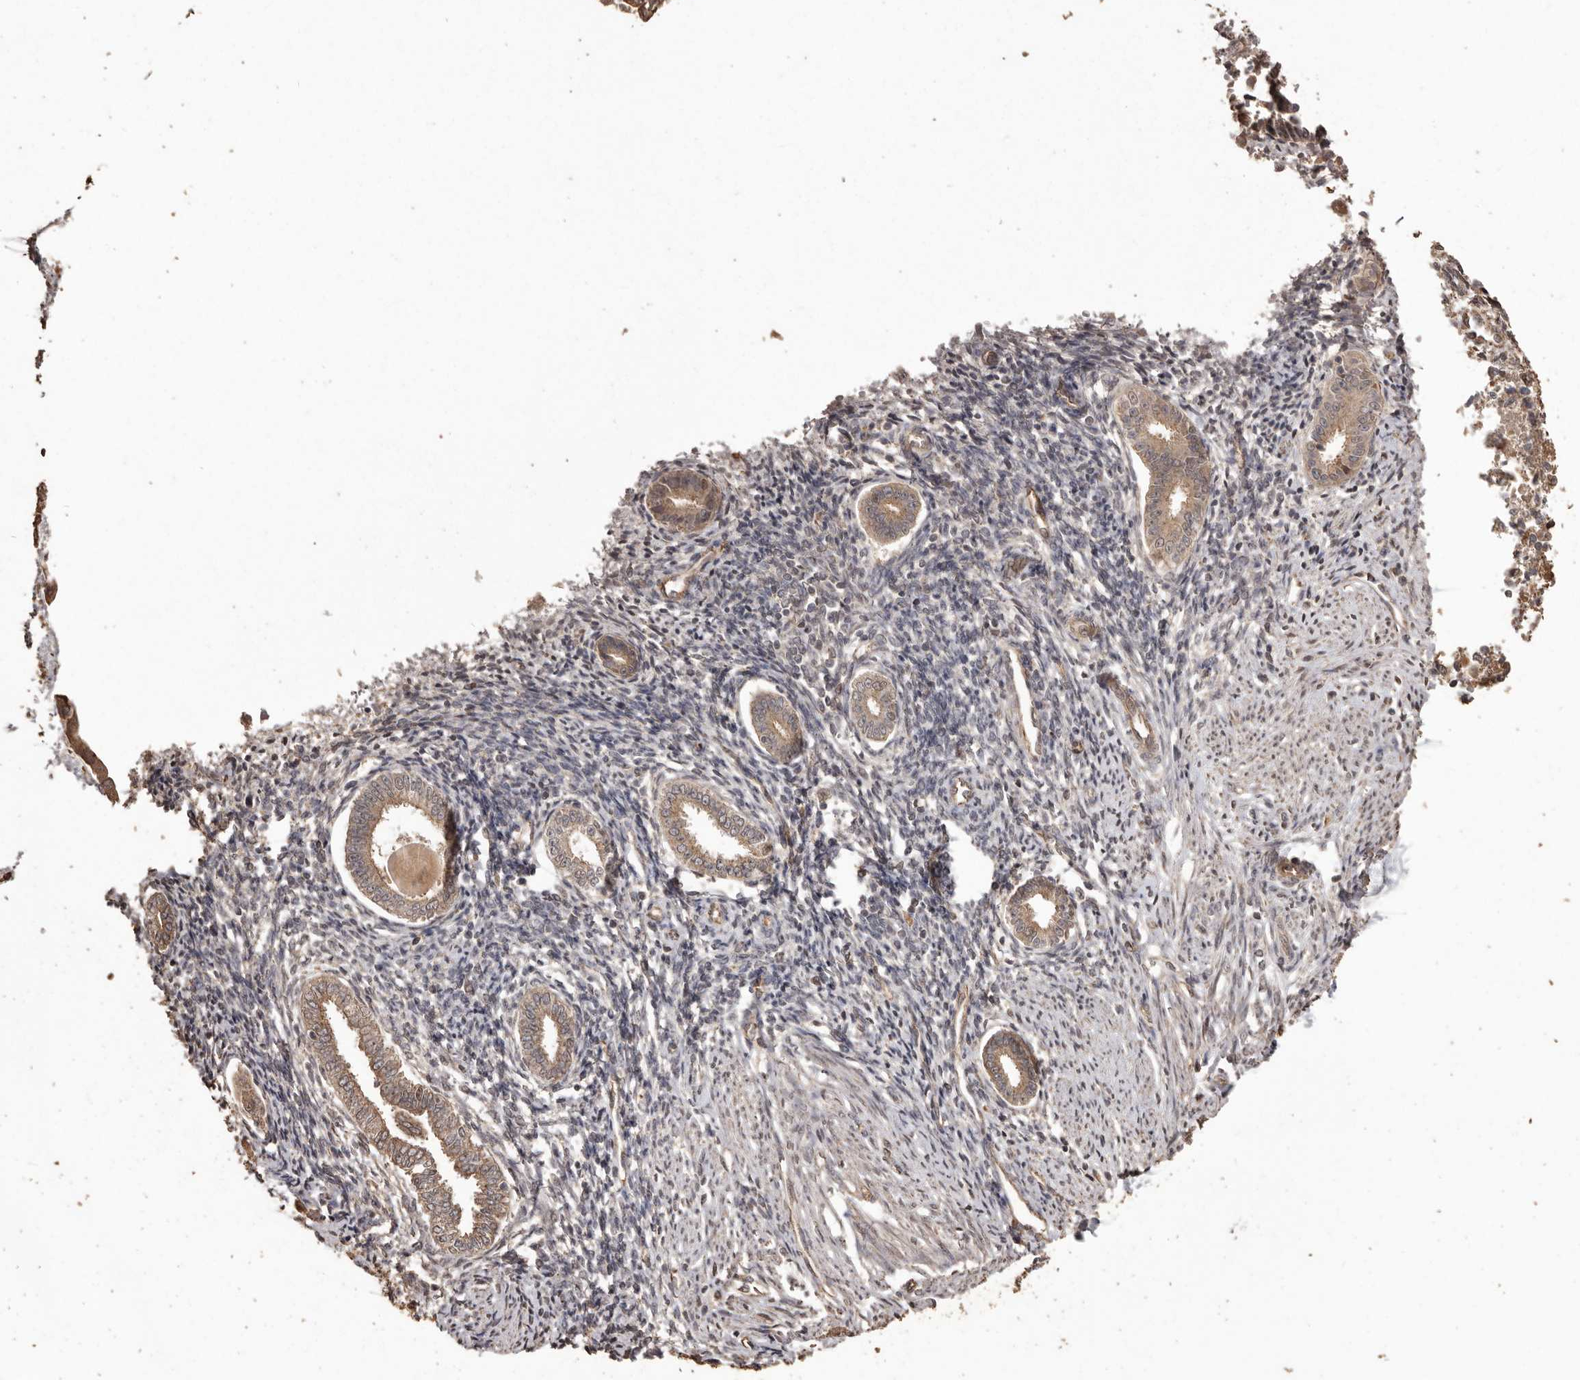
{"staining": {"intensity": "weak", "quantity": "25%-75%", "location": "cytoplasmic/membranous"}, "tissue": "endometrium", "cell_type": "Cells in endometrial stroma", "image_type": "normal", "snomed": [{"axis": "morphology", "description": "Normal tissue, NOS"}, {"axis": "topography", "description": "Endometrium"}], "caption": "Protein staining of unremarkable endometrium demonstrates weak cytoplasmic/membranous positivity in approximately 25%-75% of cells in endometrial stroma. (DAB IHC, brown staining for protein, blue staining for nuclei).", "gene": "NUP43", "patient": {"sex": "female", "age": 56}}